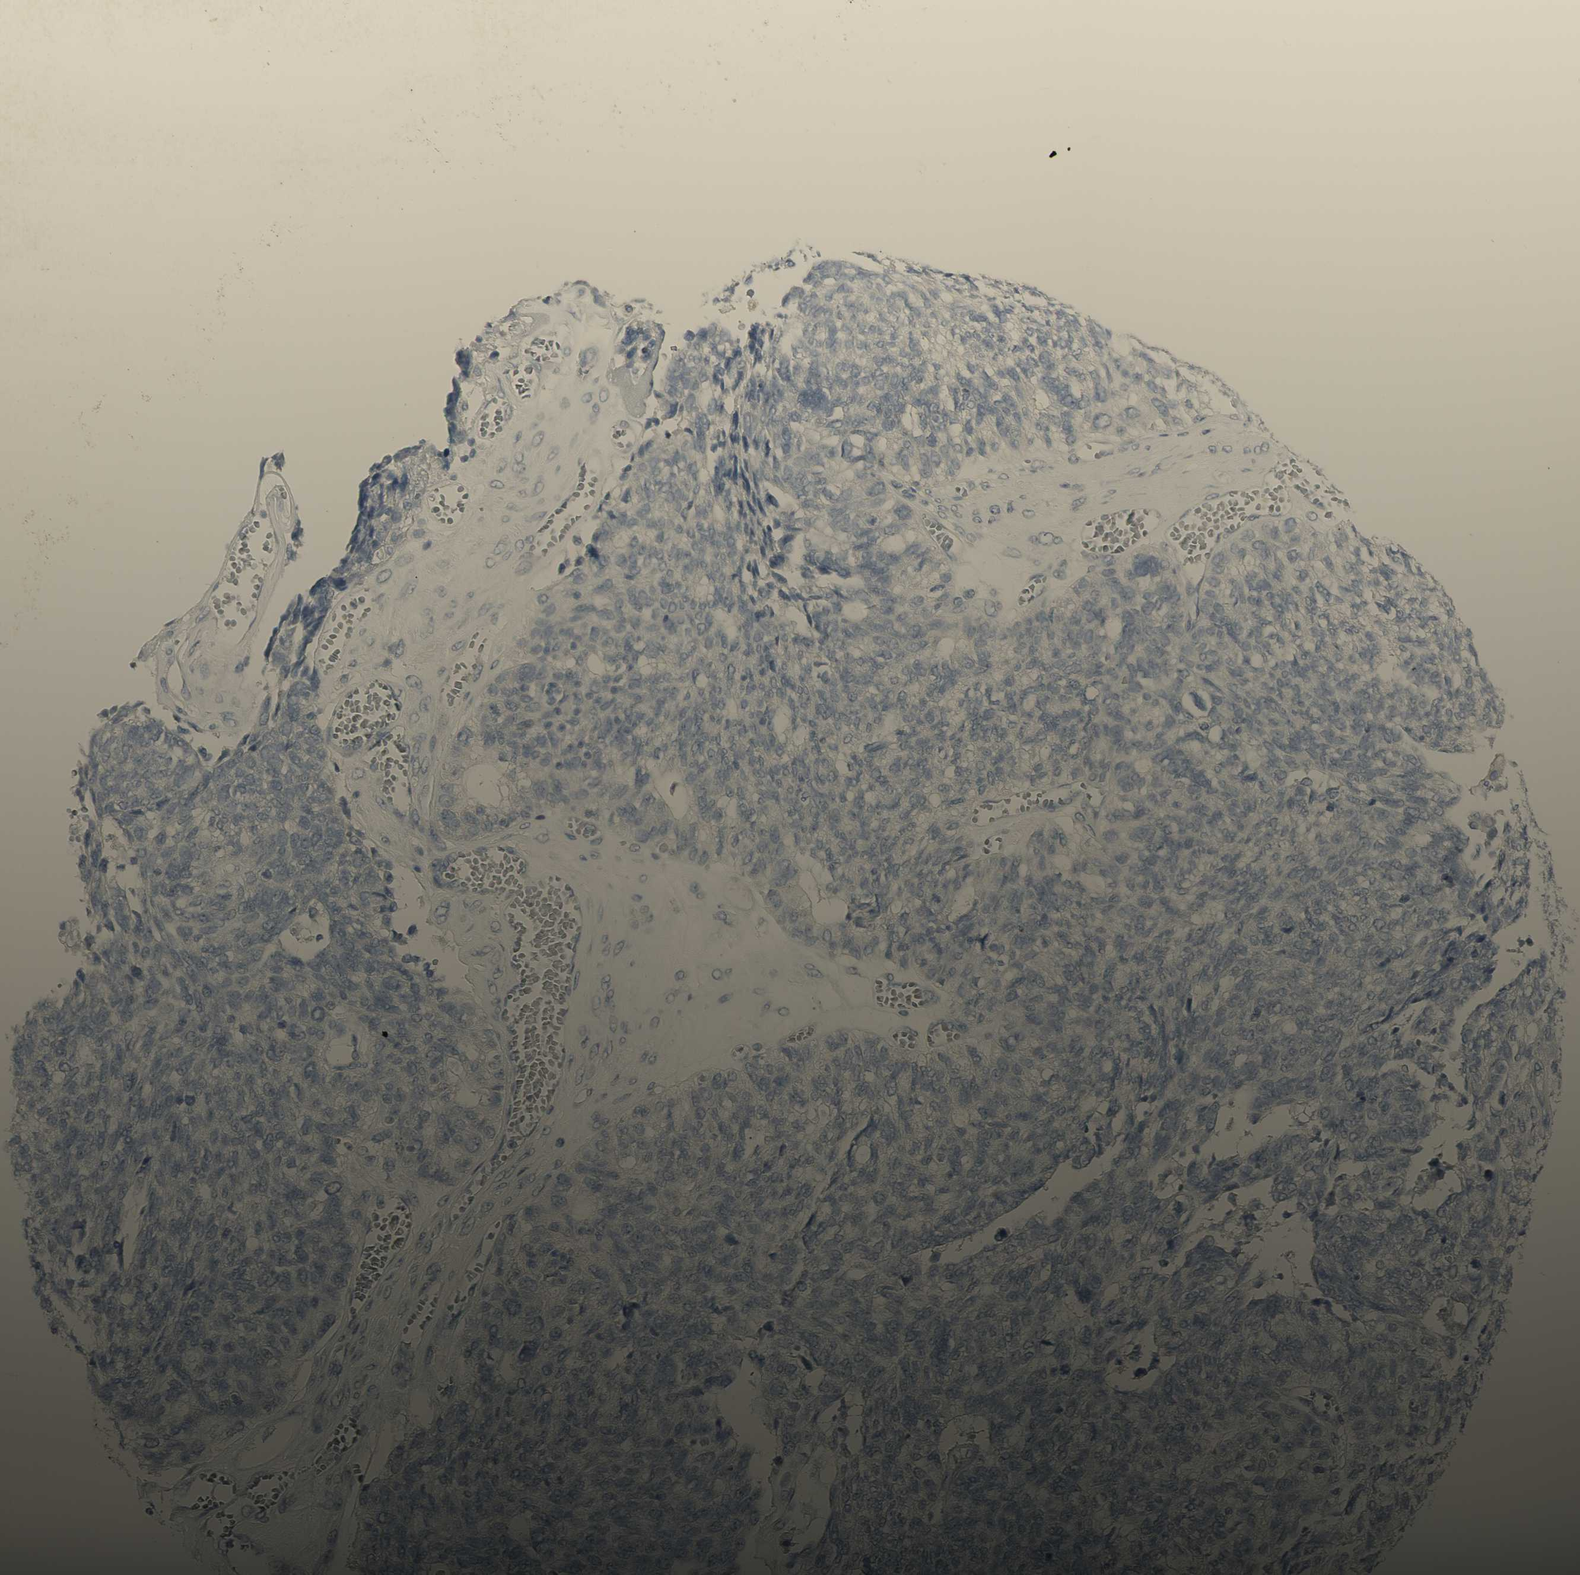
{"staining": {"intensity": "negative", "quantity": "none", "location": "none"}, "tissue": "ovarian cancer", "cell_type": "Tumor cells", "image_type": "cancer", "snomed": [{"axis": "morphology", "description": "Cystadenocarcinoma, serous, NOS"}, {"axis": "topography", "description": "Ovary"}], "caption": "Immunohistochemistry of human ovarian serous cystadenocarcinoma demonstrates no staining in tumor cells.", "gene": "CD207", "patient": {"sex": "female", "age": 79}}